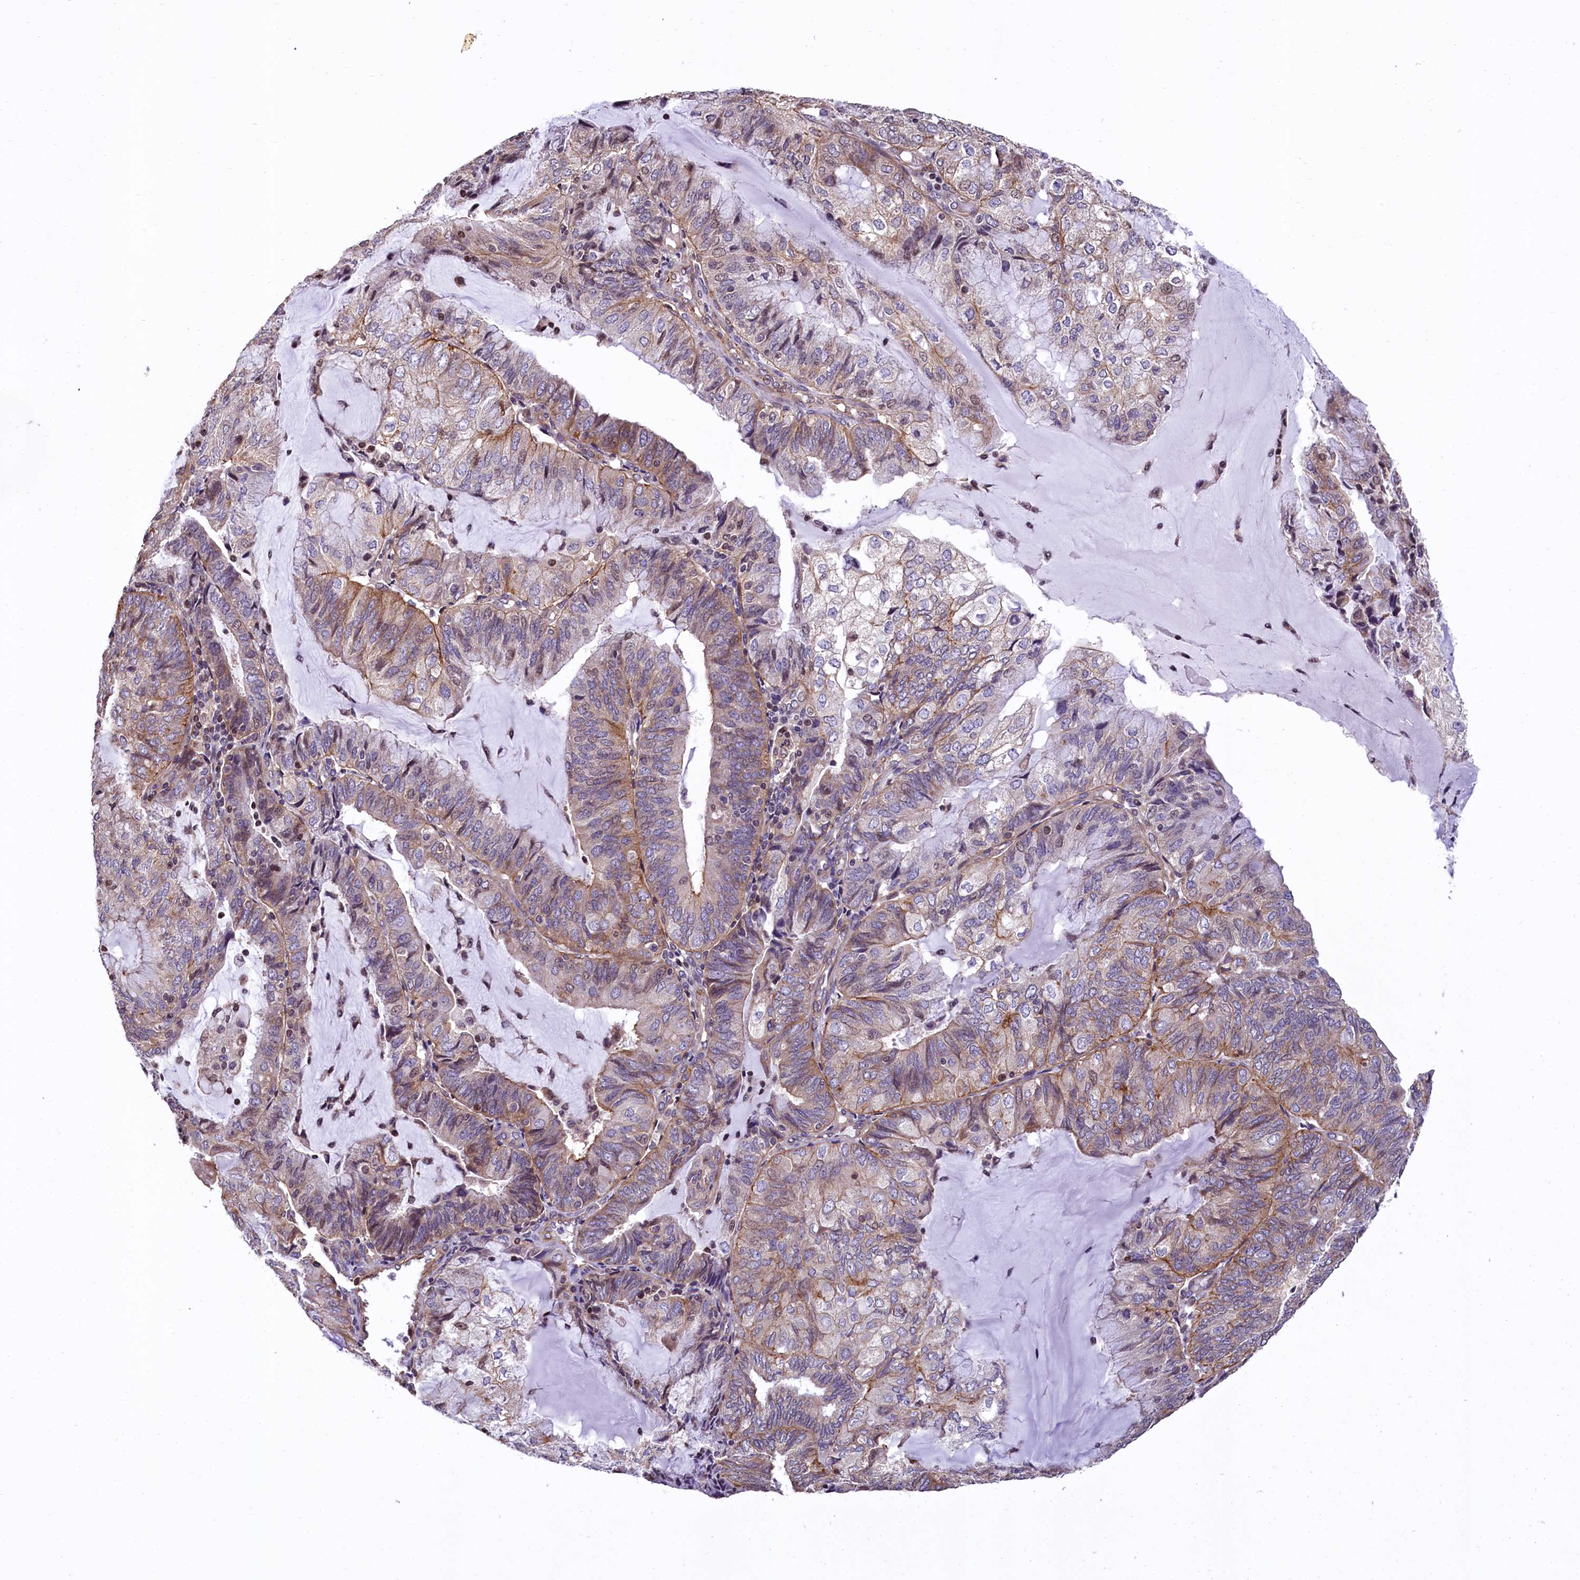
{"staining": {"intensity": "weak", "quantity": "25%-75%", "location": "cytoplasmic/membranous"}, "tissue": "endometrial cancer", "cell_type": "Tumor cells", "image_type": "cancer", "snomed": [{"axis": "morphology", "description": "Adenocarcinoma, NOS"}, {"axis": "topography", "description": "Endometrium"}], "caption": "Immunohistochemistry (IHC) histopathology image of human endometrial cancer stained for a protein (brown), which displays low levels of weak cytoplasmic/membranous staining in approximately 25%-75% of tumor cells.", "gene": "ZNF2", "patient": {"sex": "female", "age": 81}}